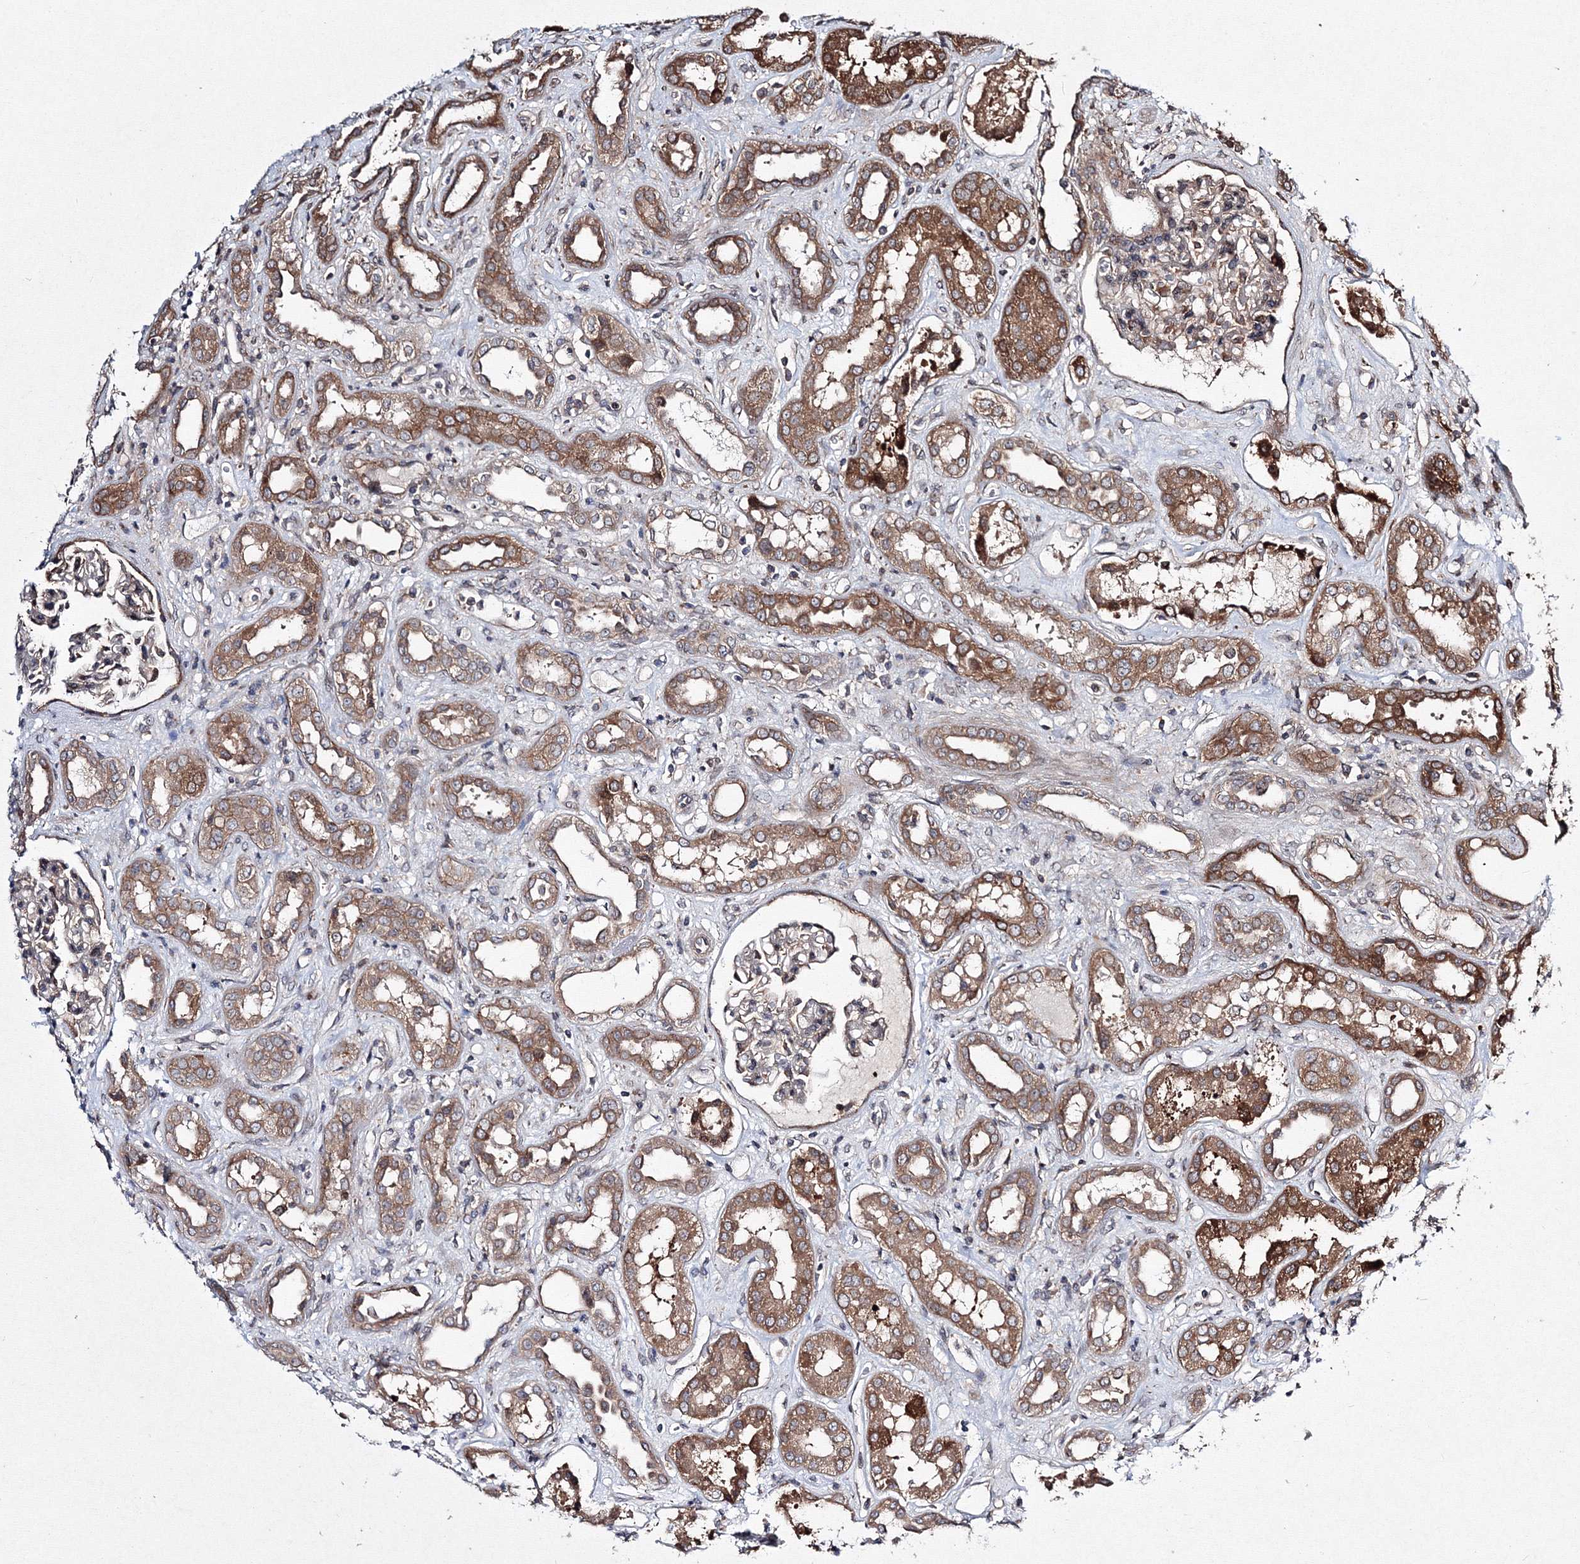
{"staining": {"intensity": "negative", "quantity": "none", "location": "none"}, "tissue": "kidney", "cell_type": "Cells in glomeruli", "image_type": "normal", "snomed": [{"axis": "morphology", "description": "Normal tissue, NOS"}, {"axis": "topography", "description": "Kidney"}], "caption": "Cells in glomeruli show no significant protein staining in benign kidney. The staining was performed using DAB (3,3'-diaminobenzidine) to visualize the protein expression in brown, while the nuclei were stained in blue with hematoxylin (Magnification: 20x).", "gene": "RANBP3L", "patient": {"sex": "male", "age": 59}}